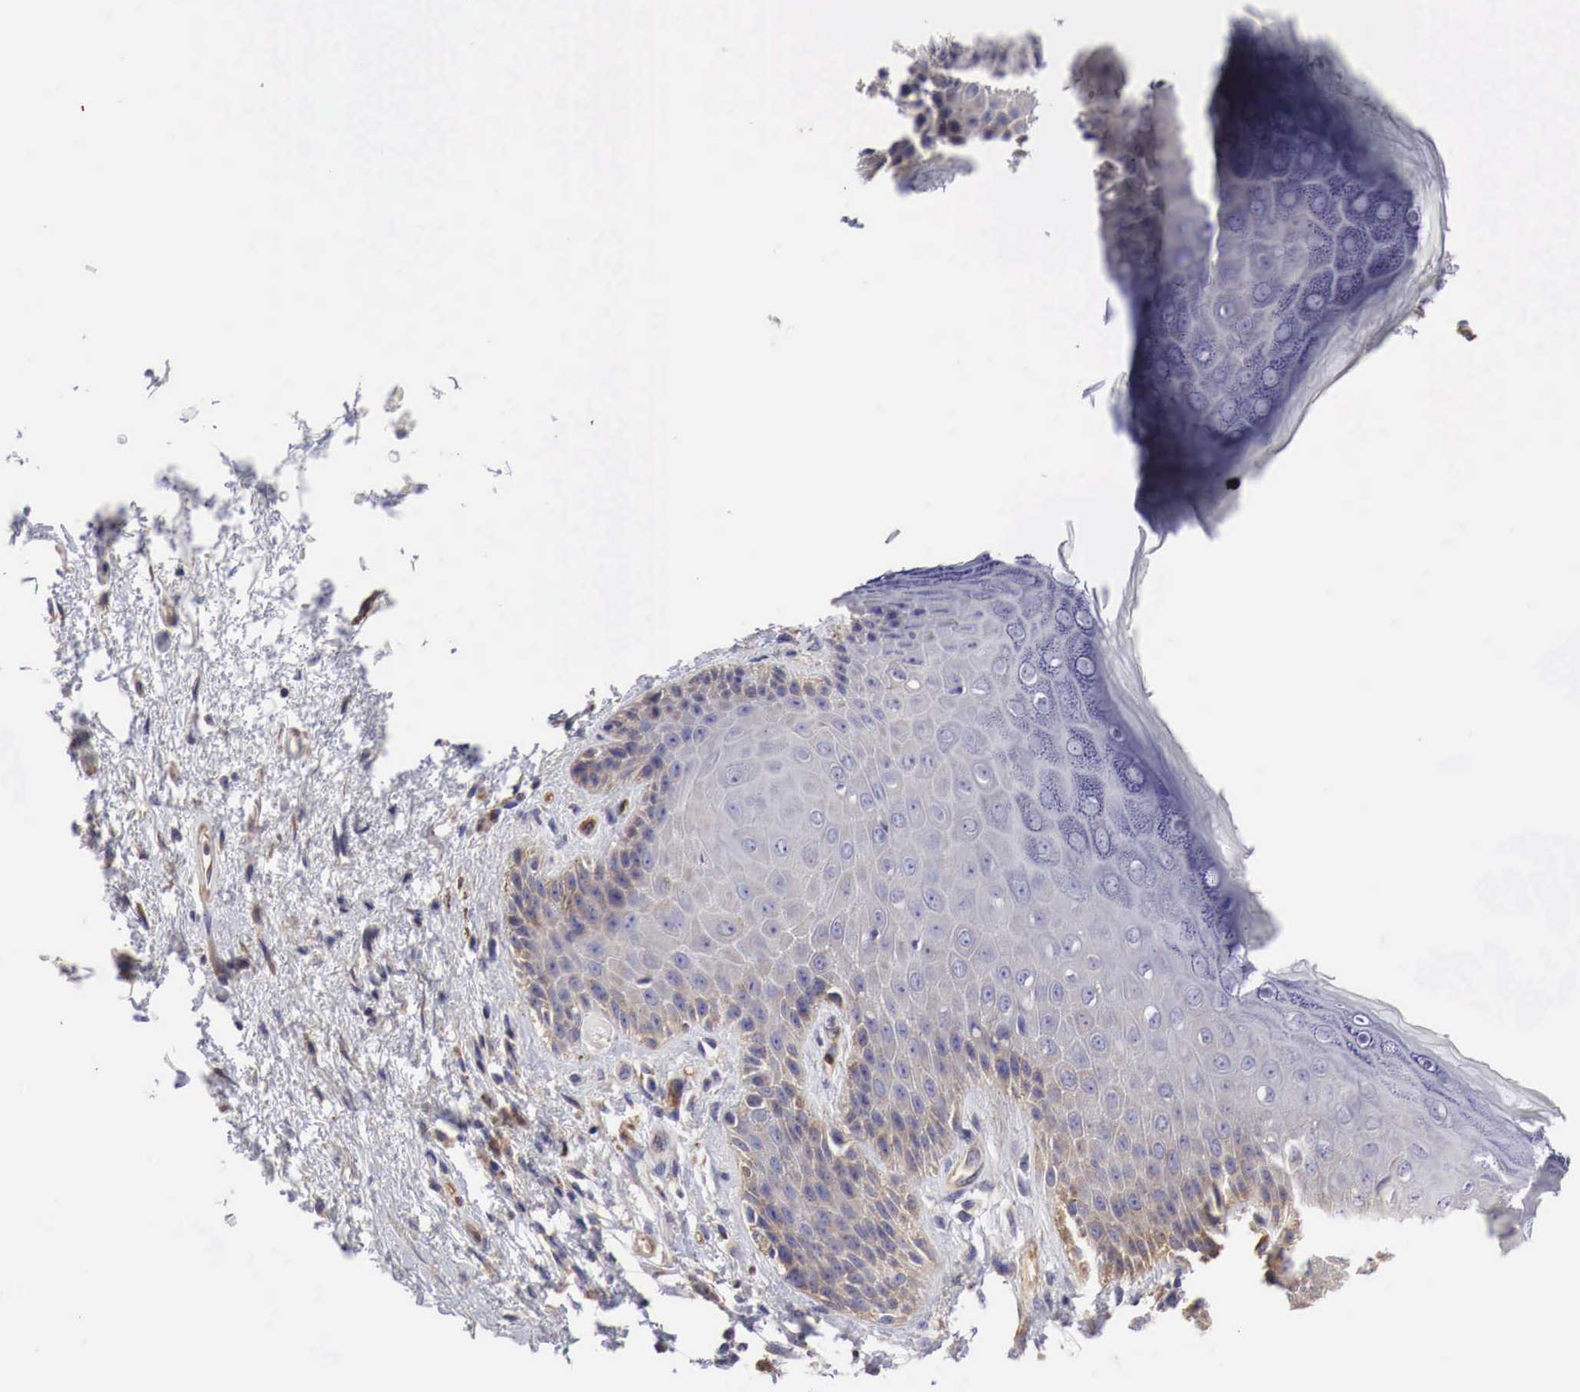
{"staining": {"intensity": "weak", "quantity": "<25%", "location": "cytoplasmic/membranous"}, "tissue": "skin", "cell_type": "Epidermal cells", "image_type": "normal", "snomed": [{"axis": "morphology", "description": "Normal tissue, NOS"}, {"axis": "topography", "description": "Anal"}, {"axis": "topography", "description": "Peripheral nerve tissue"}], "caption": "A high-resolution photomicrograph shows immunohistochemistry staining of unremarkable skin, which displays no significant staining in epidermal cells.", "gene": "MSN", "patient": {"sex": "female", "age": 46}}